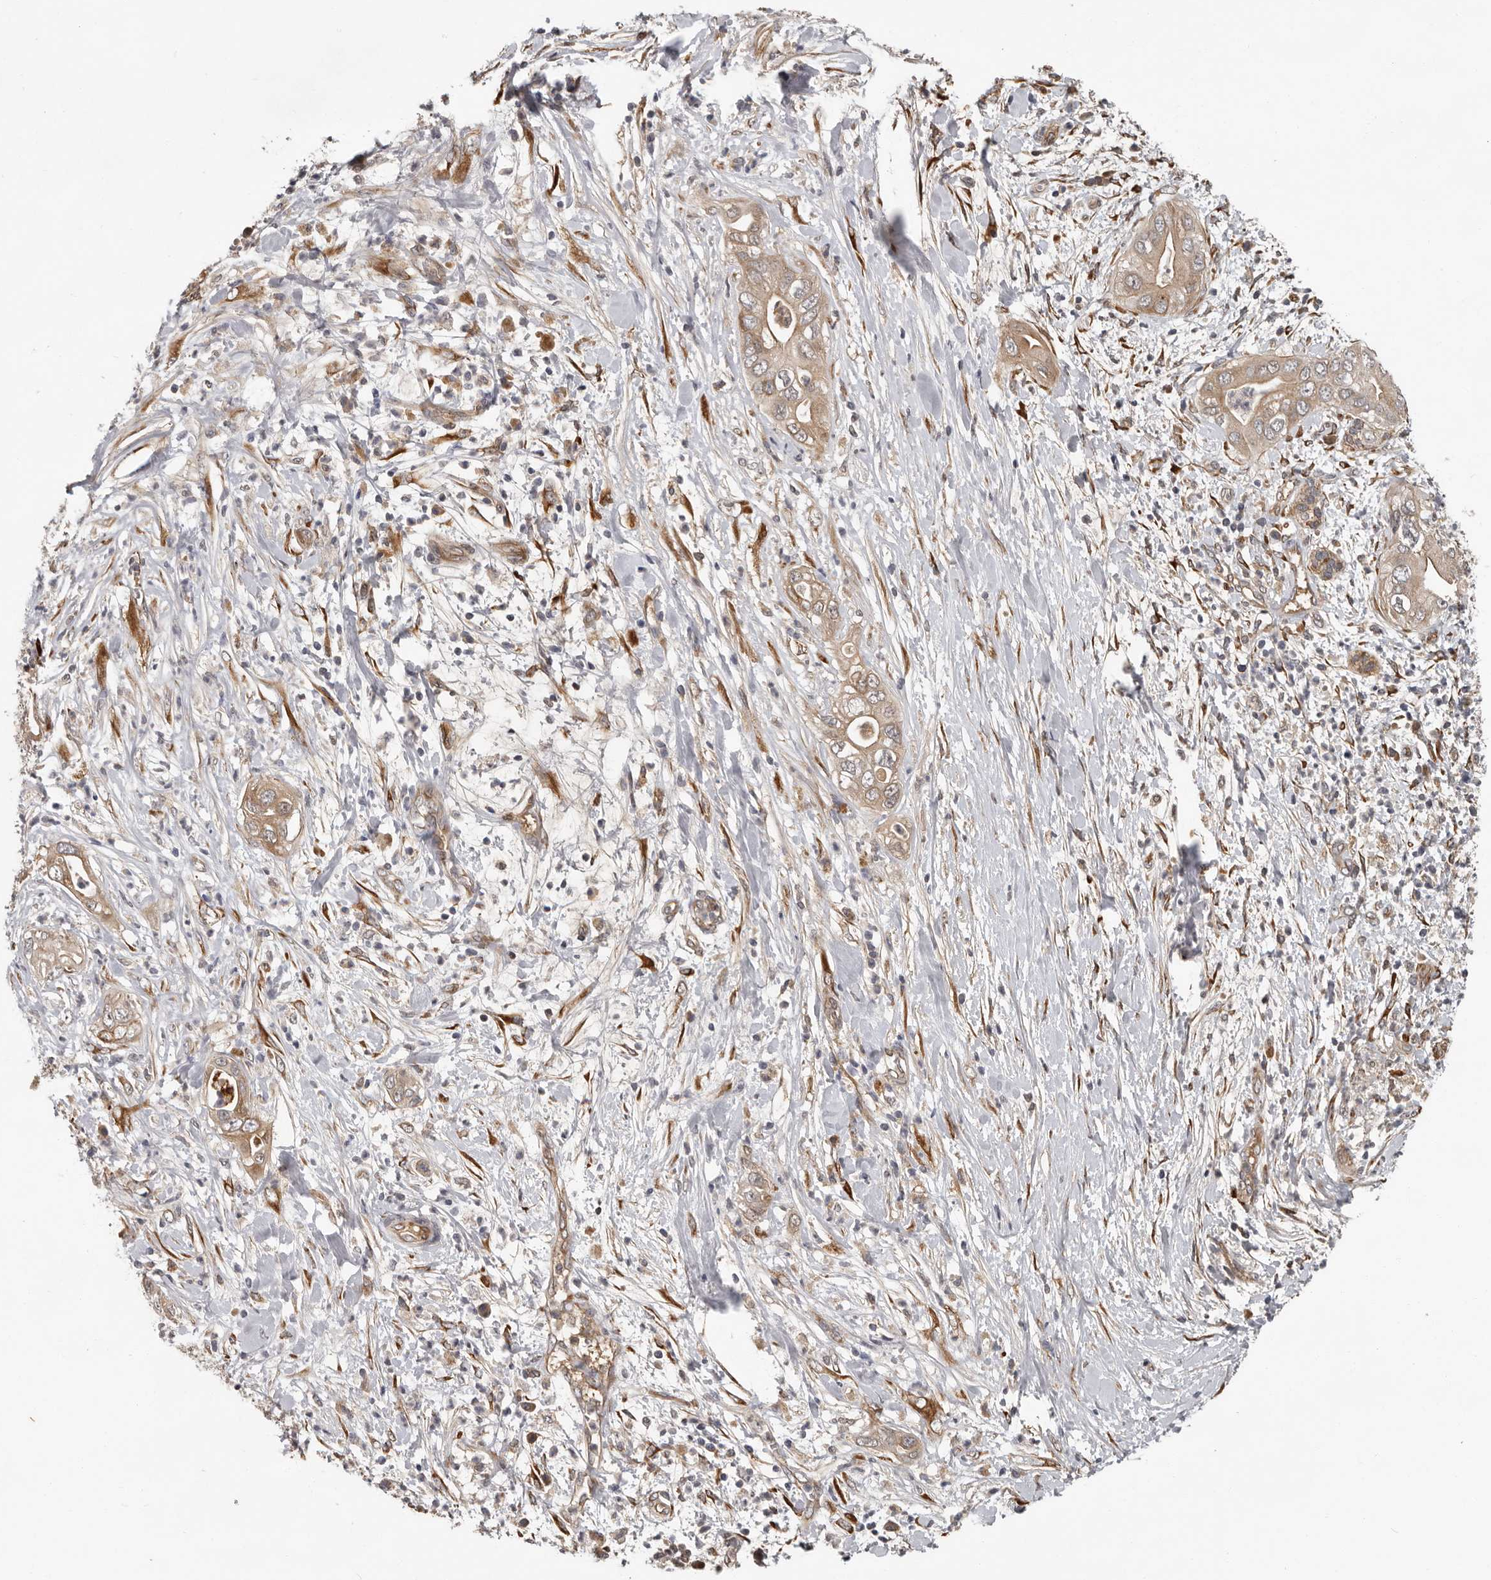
{"staining": {"intensity": "weak", "quantity": ">75%", "location": "cytoplasmic/membranous"}, "tissue": "pancreatic cancer", "cell_type": "Tumor cells", "image_type": "cancer", "snomed": [{"axis": "morphology", "description": "Adenocarcinoma, NOS"}, {"axis": "topography", "description": "Pancreas"}], "caption": "A brown stain shows weak cytoplasmic/membranous expression of a protein in human pancreatic cancer tumor cells.", "gene": "MTF1", "patient": {"sex": "female", "age": 78}}